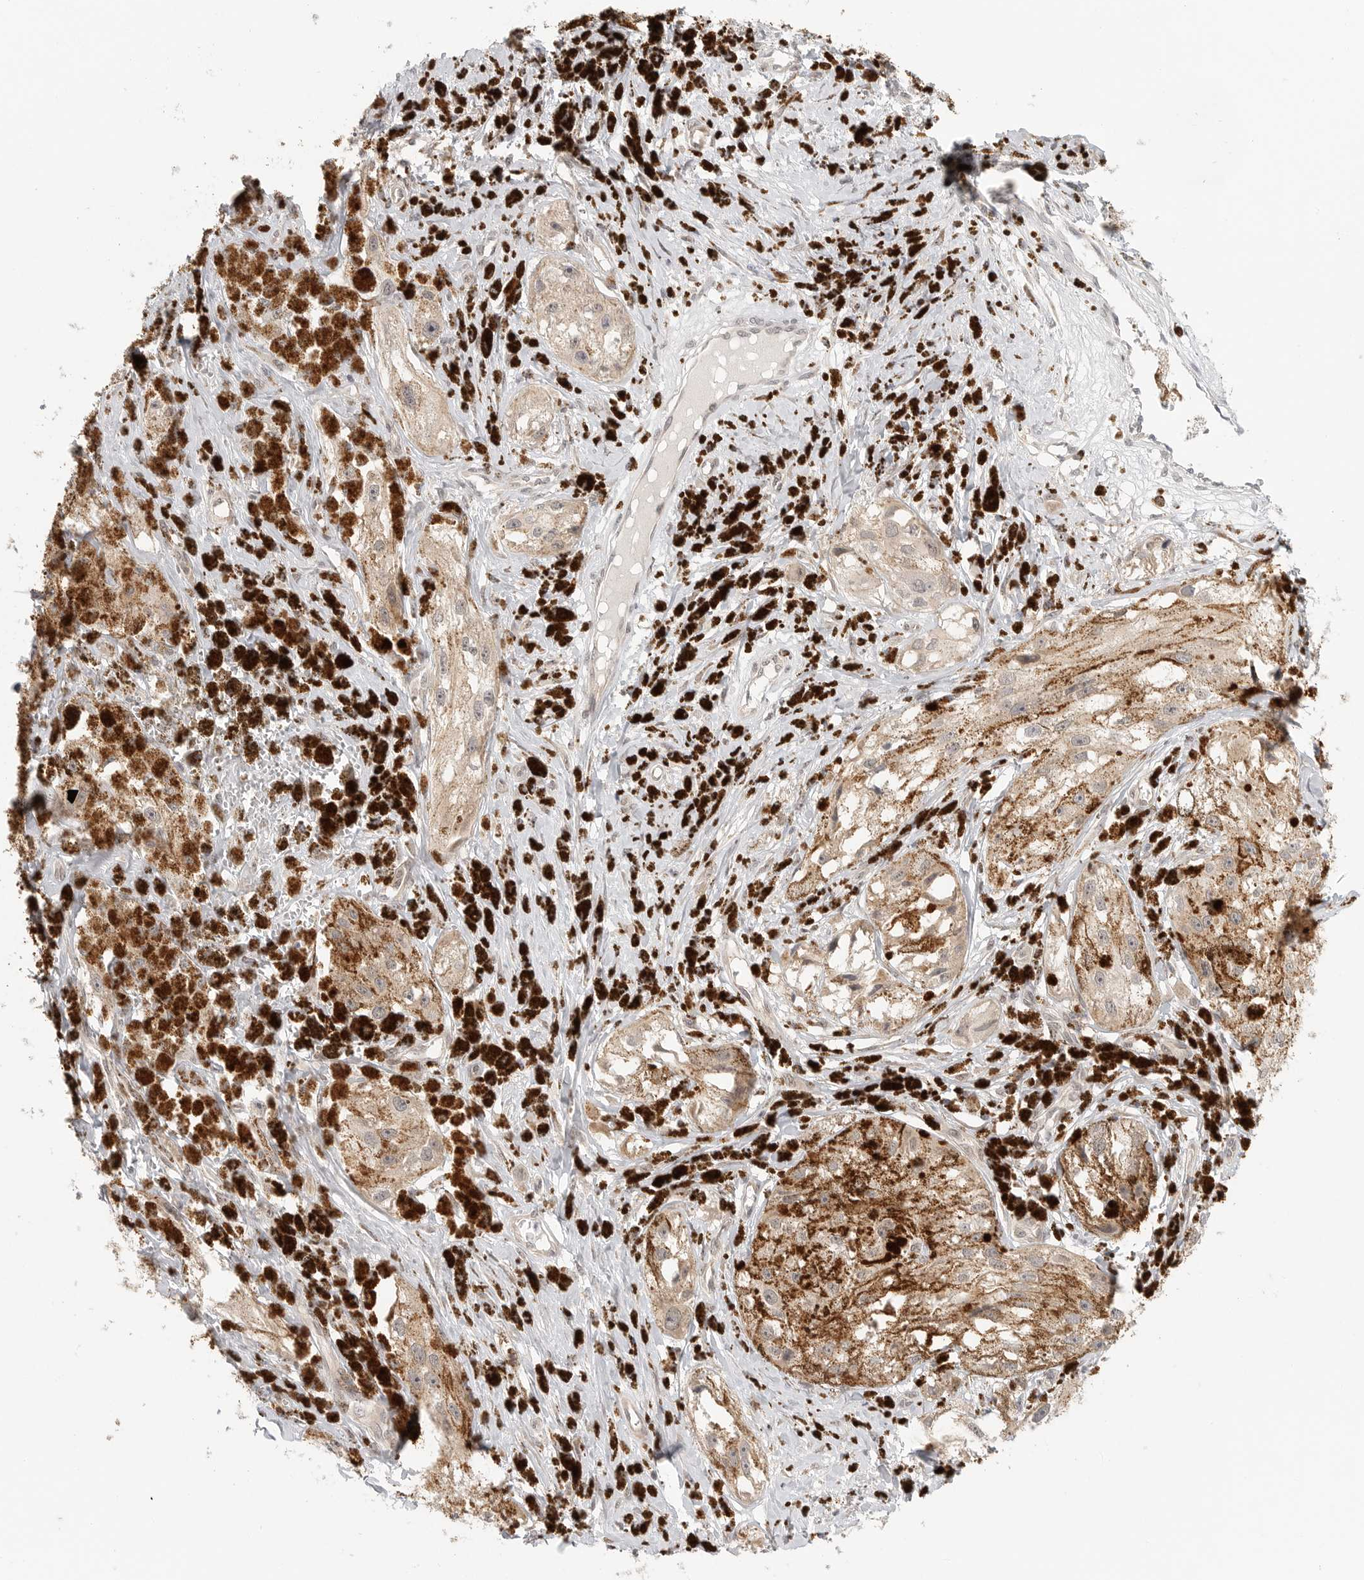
{"staining": {"intensity": "weak", "quantity": ">75%", "location": "cytoplasmic/membranous"}, "tissue": "melanoma", "cell_type": "Tumor cells", "image_type": "cancer", "snomed": [{"axis": "morphology", "description": "Malignant melanoma, NOS"}, {"axis": "topography", "description": "Skin"}], "caption": "A brown stain labels weak cytoplasmic/membranous expression of a protein in melanoma tumor cells.", "gene": "HDAC6", "patient": {"sex": "male", "age": 88}}